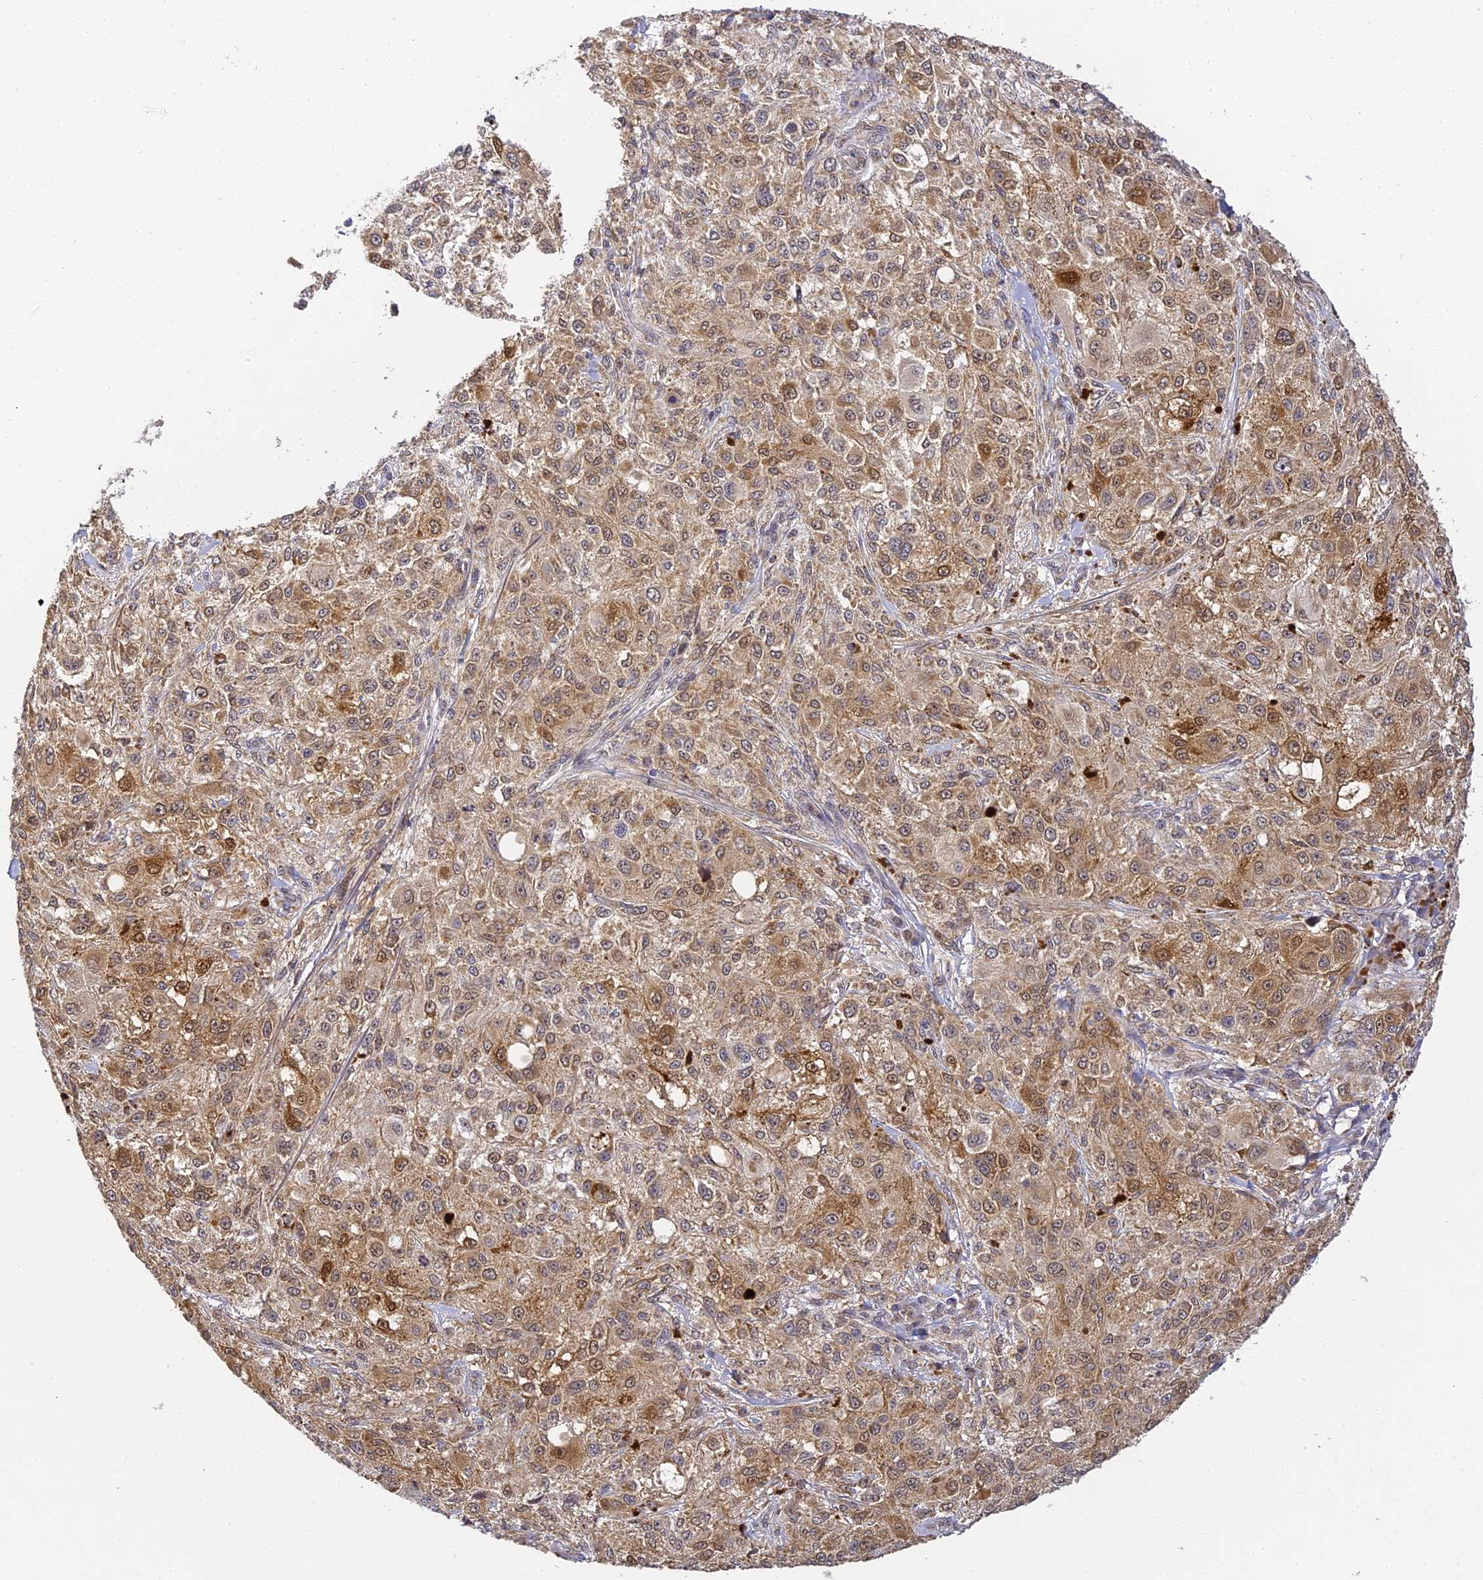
{"staining": {"intensity": "moderate", "quantity": ">75%", "location": "cytoplasmic/membranous,nuclear"}, "tissue": "melanoma", "cell_type": "Tumor cells", "image_type": "cancer", "snomed": [{"axis": "morphology", "description": "Necrosis, NOS"}, {"axis": "morphology", "description": "Malignant melanoma, NOS"}, {"axis": "topography", "description": "Skin"}], "caption": "Malignant melanoma stained with a brown dye displays moderate cytoplasmic/membranous and nuclear positive expression in about >75% of tumor cells.", "gene": "DNAAF10", "patient": {"sex": "female", "age": 87}}